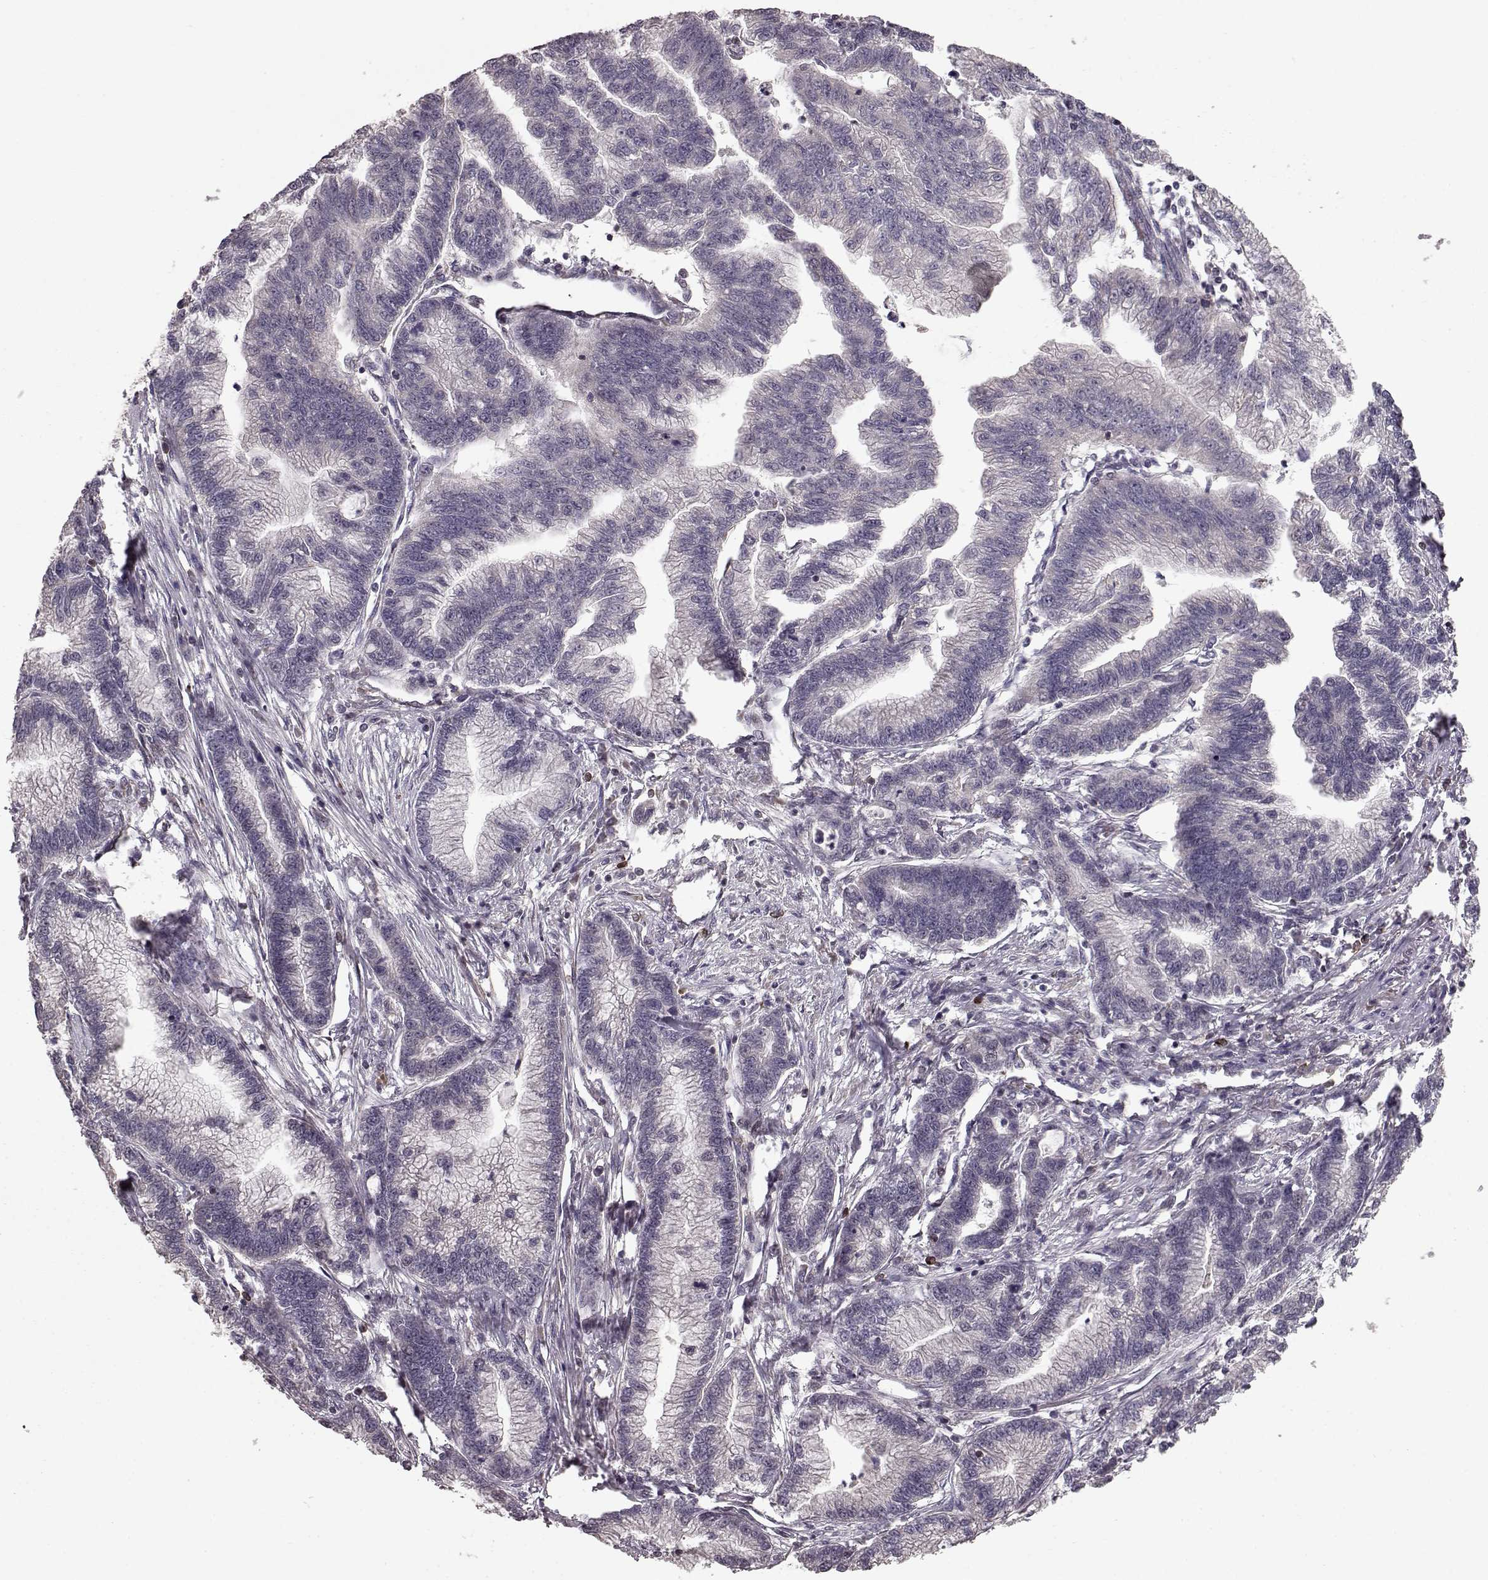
{"staining": {"intensity": "negative", "quantity": "none", "location": "none"}, "tissue": "stomach cancer", "cell_type": "Tumor cells", "image_type": "cancer", "snomed": [{"axis": "morphology", "description": "Adenocarcinoma, NOS"}, {"axis": "topography", "description": "Stomach"}], "caption": "A micrograph of human adenocarcinoma (stomach) is negative for staining in tumor cells. (Immunohistochemistry, brightfield microscopy, high magnification).", "gene": "ELOVL5", "patient": {"sex": "male", "age": 83}}